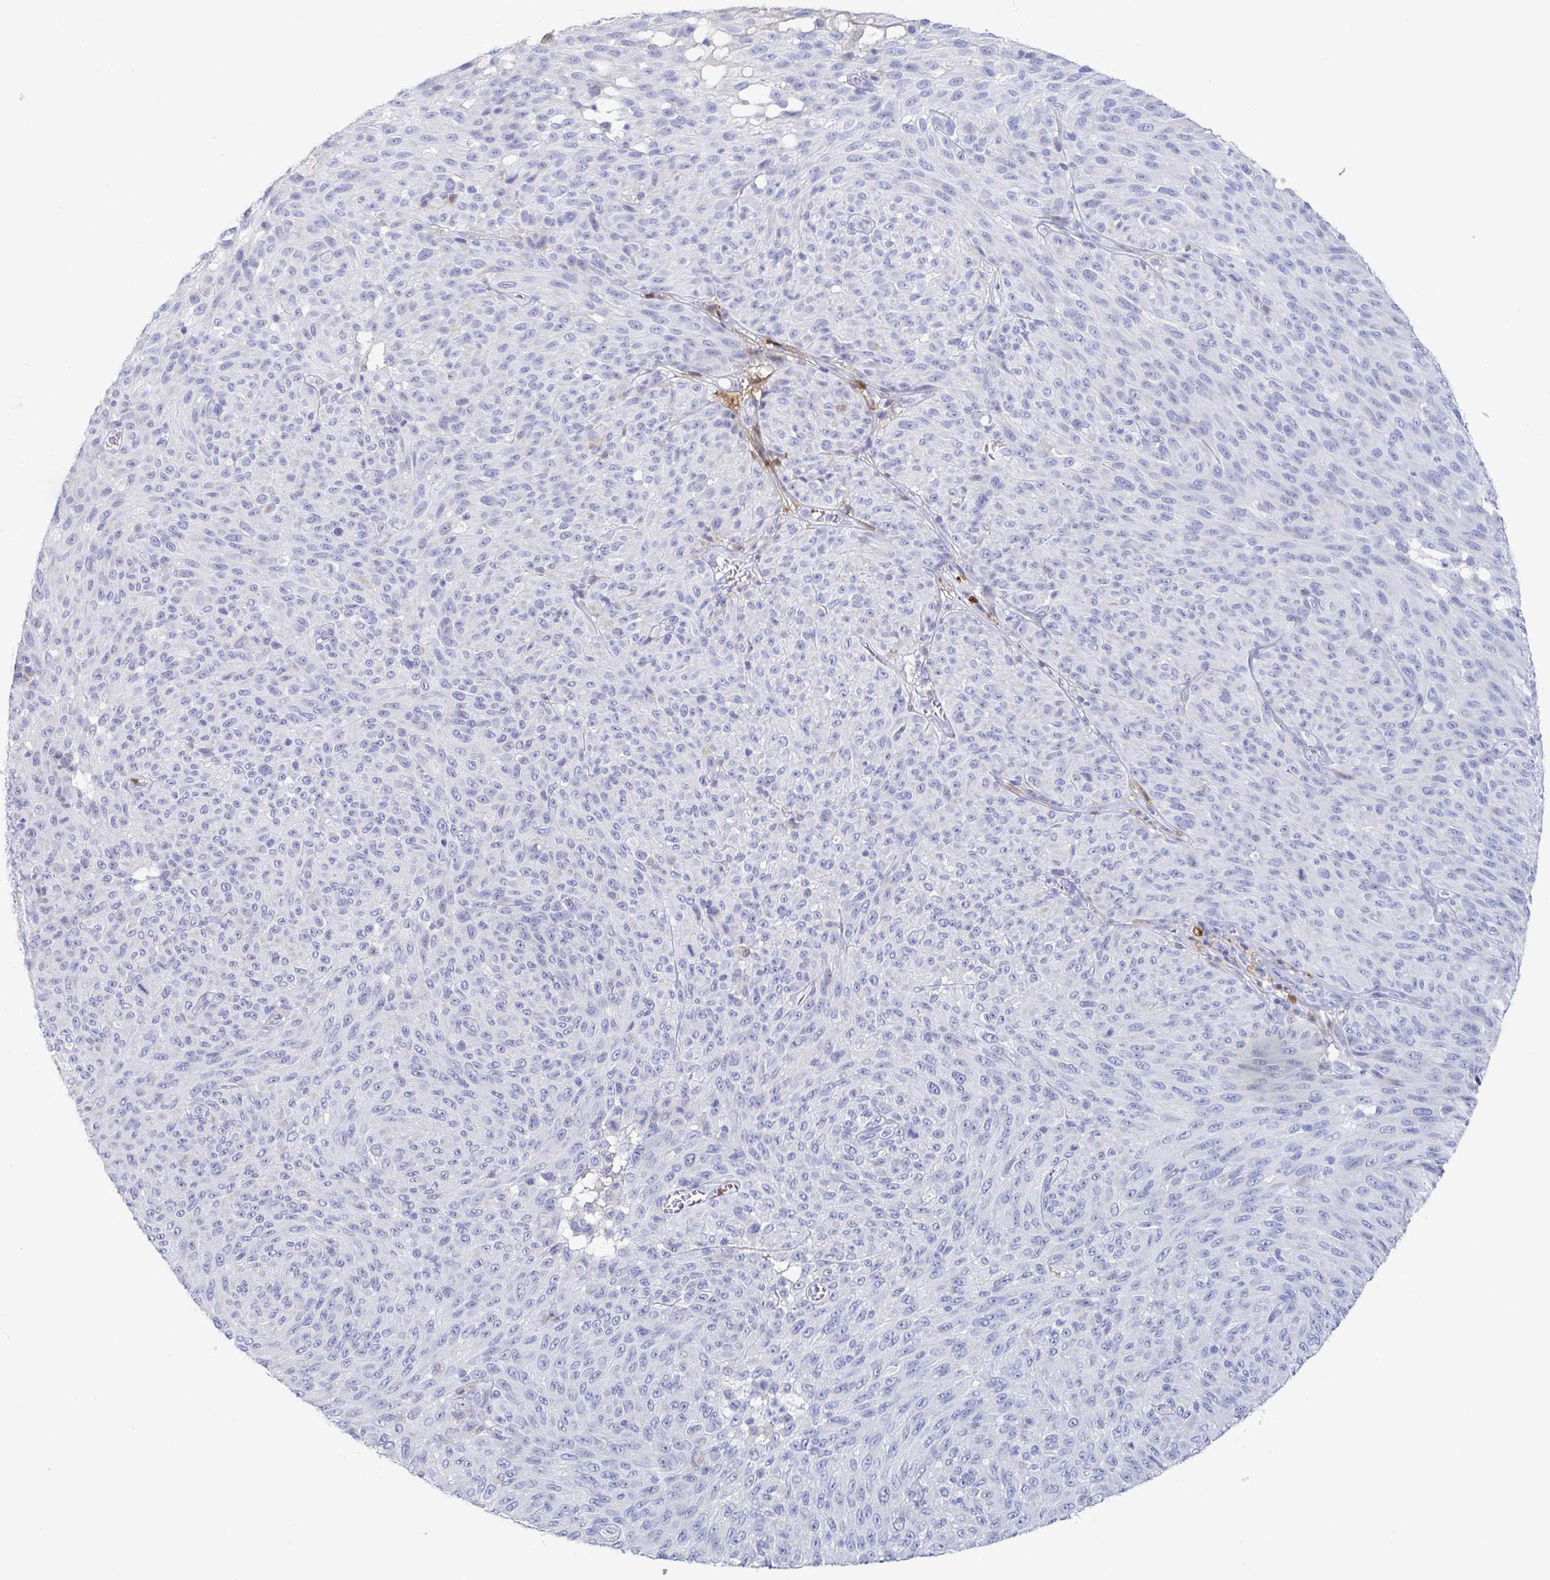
{"staining": {"intensity": "negative", "quantity": "none", "location": "none"}, "tissue": "melanoma", "cell_type": "Tumor cells", "image_type": "cancer", "snomed": [{"axis": "morphology", "description": "Malignant melanoma, NOS"}, {"axis": "topography", "description": "Skin"}], "caption": "An immunohistochemistry image of malignant melanoma is shown. There is no staining in tumor cells of malignant melanoma.", "gene": "OR2A4", "patient": {"sex": "male", "age": 85}}